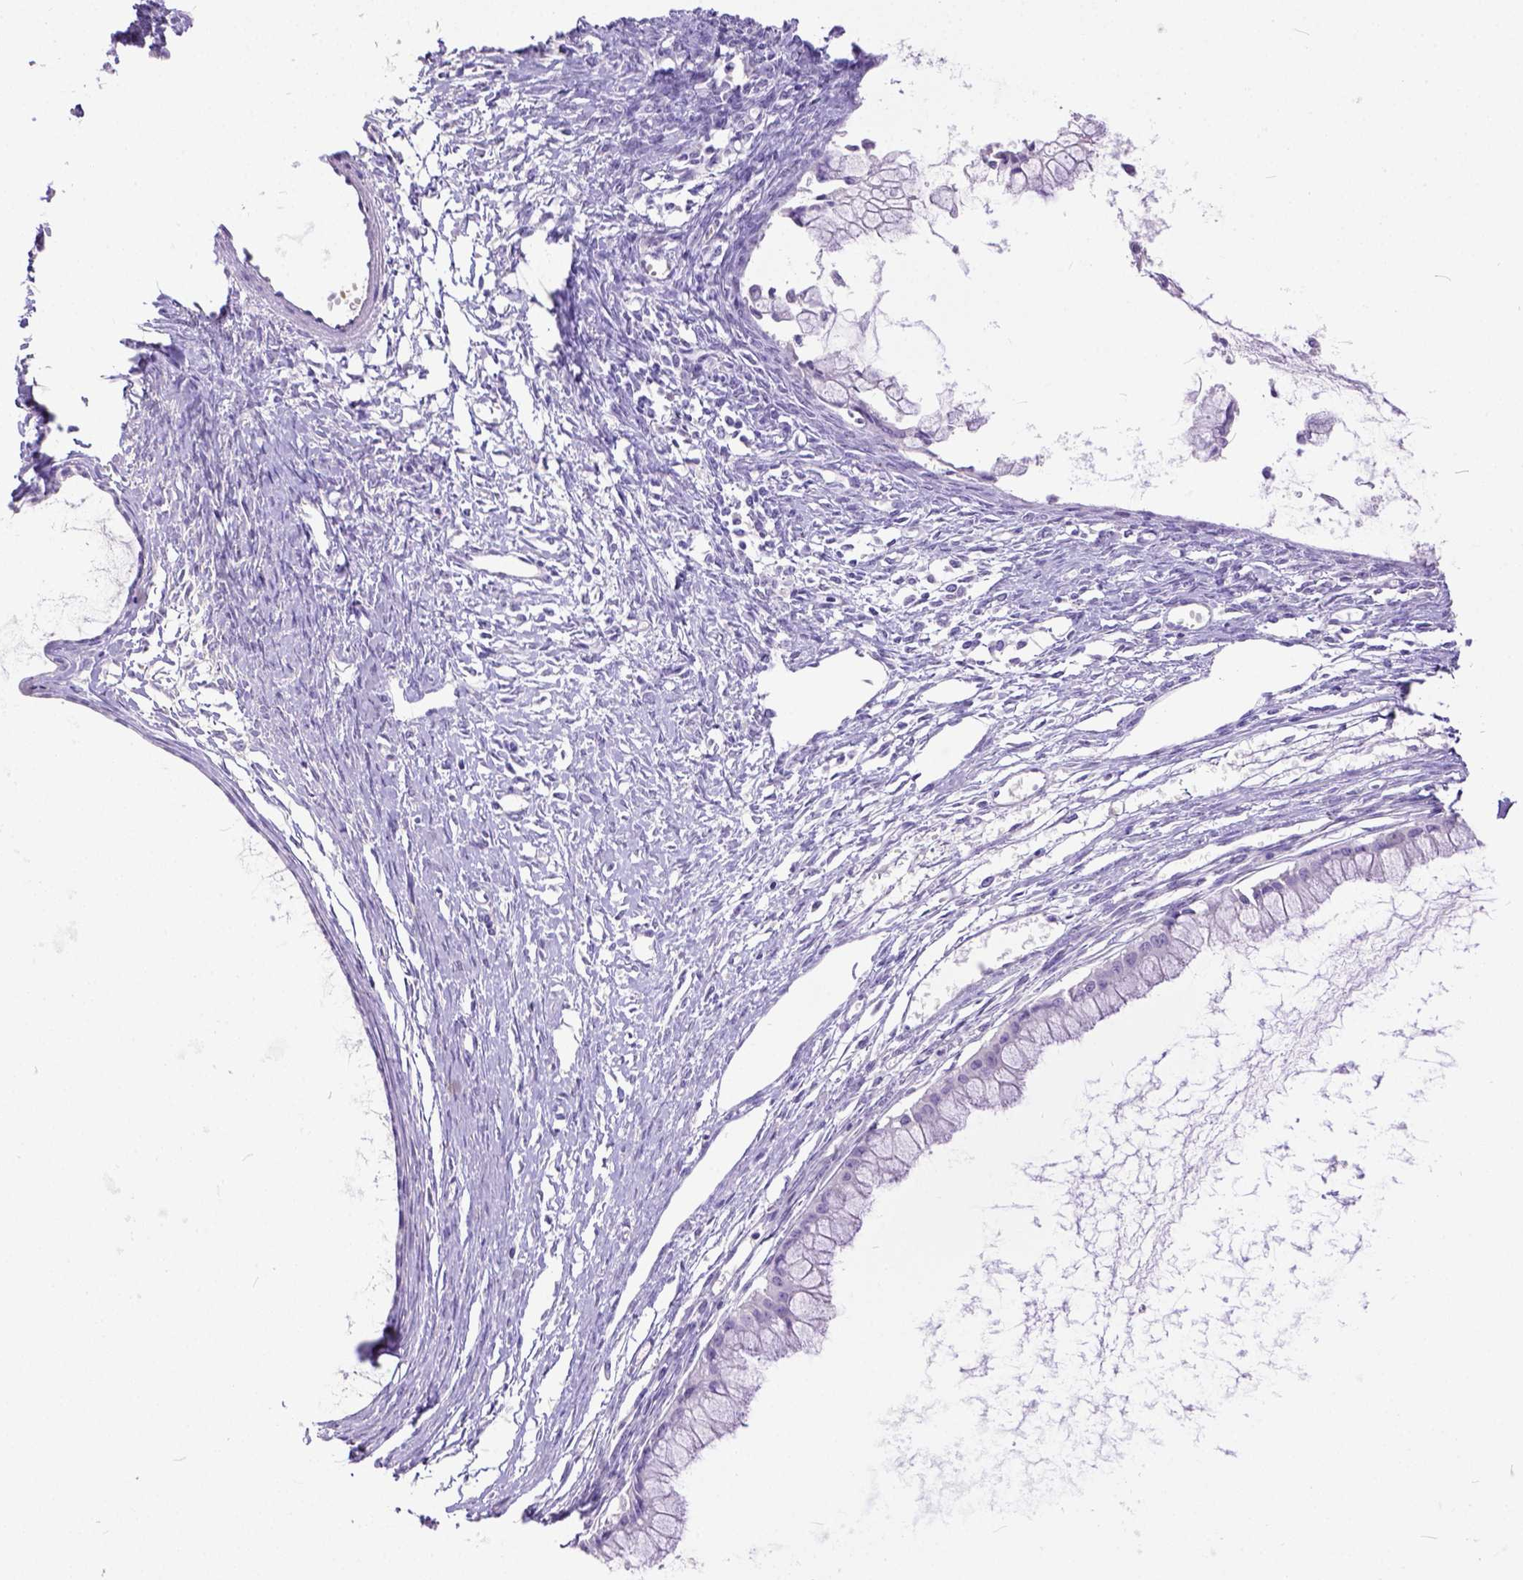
{"staining": {"intensity": "negative", "quantity": "none", "location": "none"}, "tissue": "ovarian cancer", "cell_type": "Tumor cells", "image_type": "cancer", "snomed": [{"axis": "morphology", "description": "Cystadenocarcinoma, mucinous, NOS"}, {"axis": "topography", "description": "Ovary"}], "caption": "Immunohistochemical staining of mucinous cystadenocarcinoma (ovarian) displays no significant staining in tumor cells. Brightfield microscopy of IHC stained with DAB (3,3'-diaminobenzidine) (brown) and hematoxylin (blue), captured at high magnification.", "gene": "KIT", "patient": {"sex": "female", "age": 41}}